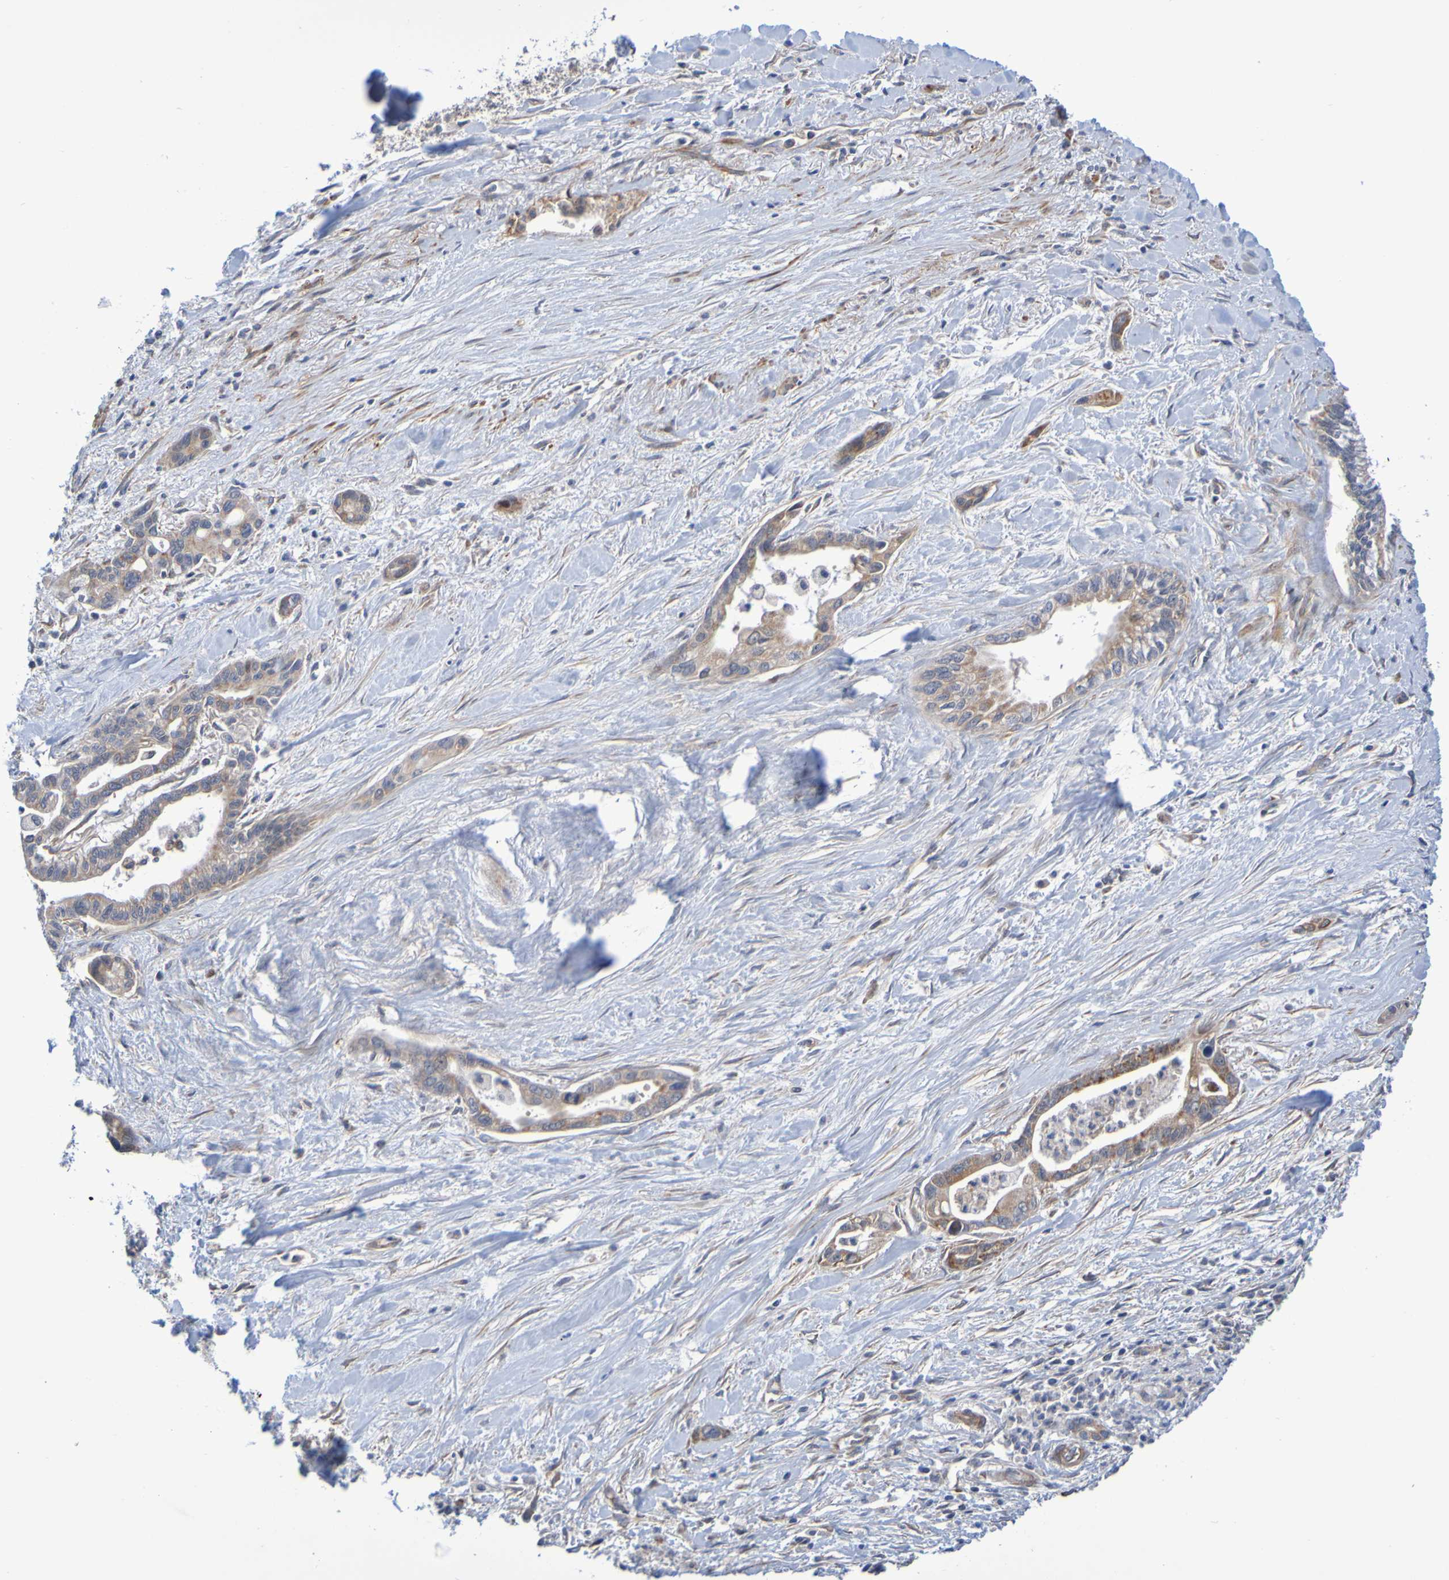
{"staining": {"intensity": "moderate", "quantity": ">75%", "location": "cytoplasmic/membranous"}, "tissue": "pancreatic cancer", "cell_type": "Tumor cells", "image_type": "cancer", "snomed": [{"axis": "morphology", "description": "Adenocarcinoma, NOS"}, {"axis": "topography", "description": "Pancreas"}], "caption": "Adenocarcinoma (pancreatic) stained for a protein (brown) displays moderate cytoplasmic/membranous positive positivity in approximately >75% of tumor cells.", "gene": "CCDC51", "patient": {"sex": "male", "age": 70}}